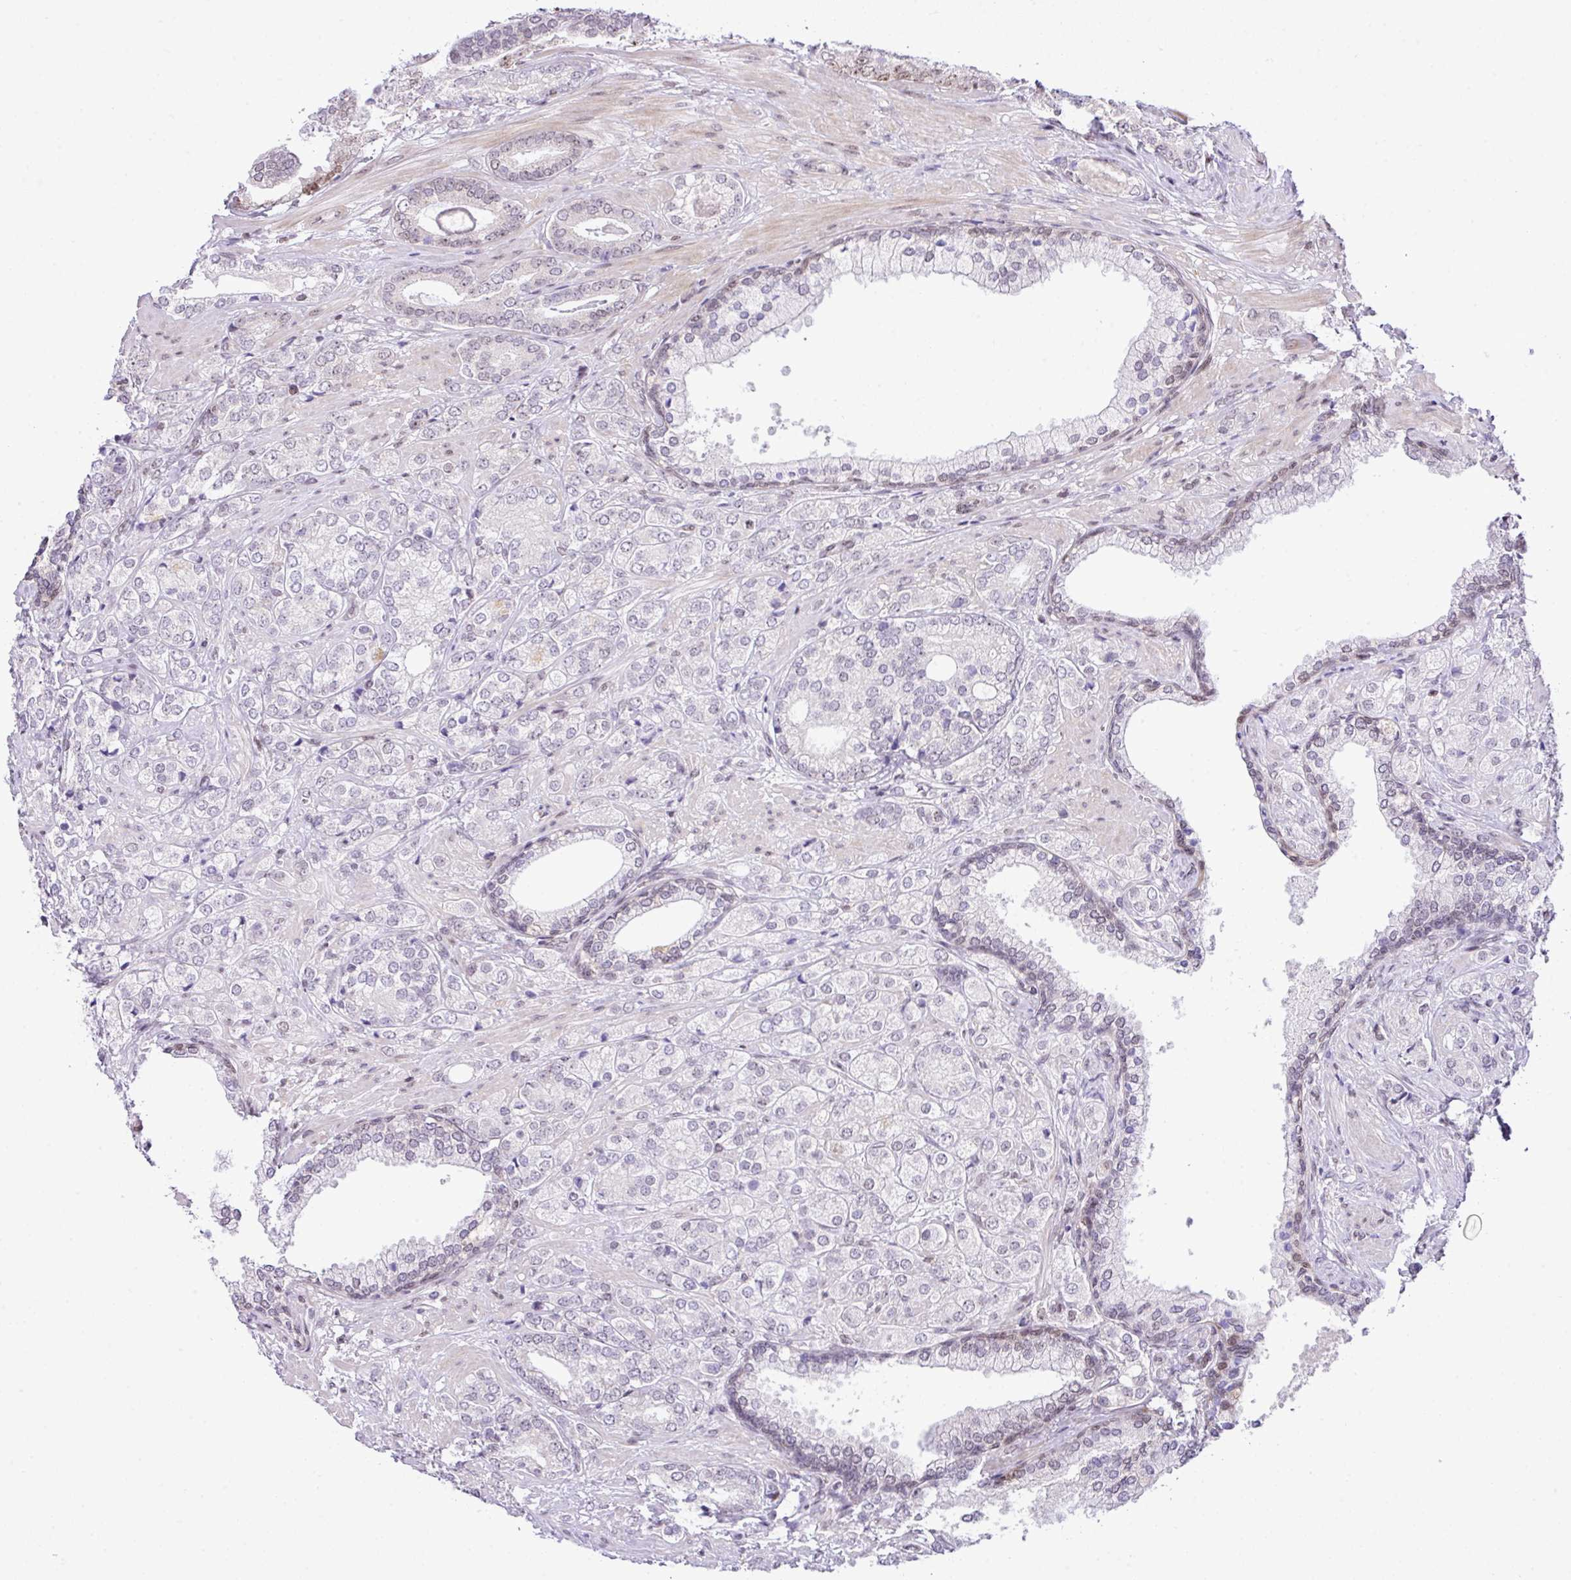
{"staining": {"intensity": "weak", "quantity": "<25%", "location": "nuclear"}, "tissue": "prostate cancer", "cell_type": "Tumor cells", "image_type": "cancer", "snomed": [{"axis": "morphology", "description": "Adenocarcinoma, High grade"}, {"axis": "topography", "description": "Prostate"}], "caption": "This is an IHC histopathology image of human prostate cancer (adenocarcinoma (high-grade)). There is no staining in tumor cells.", "gene": "CCDC137", "patient": {"sex": "male", "age": 60}}